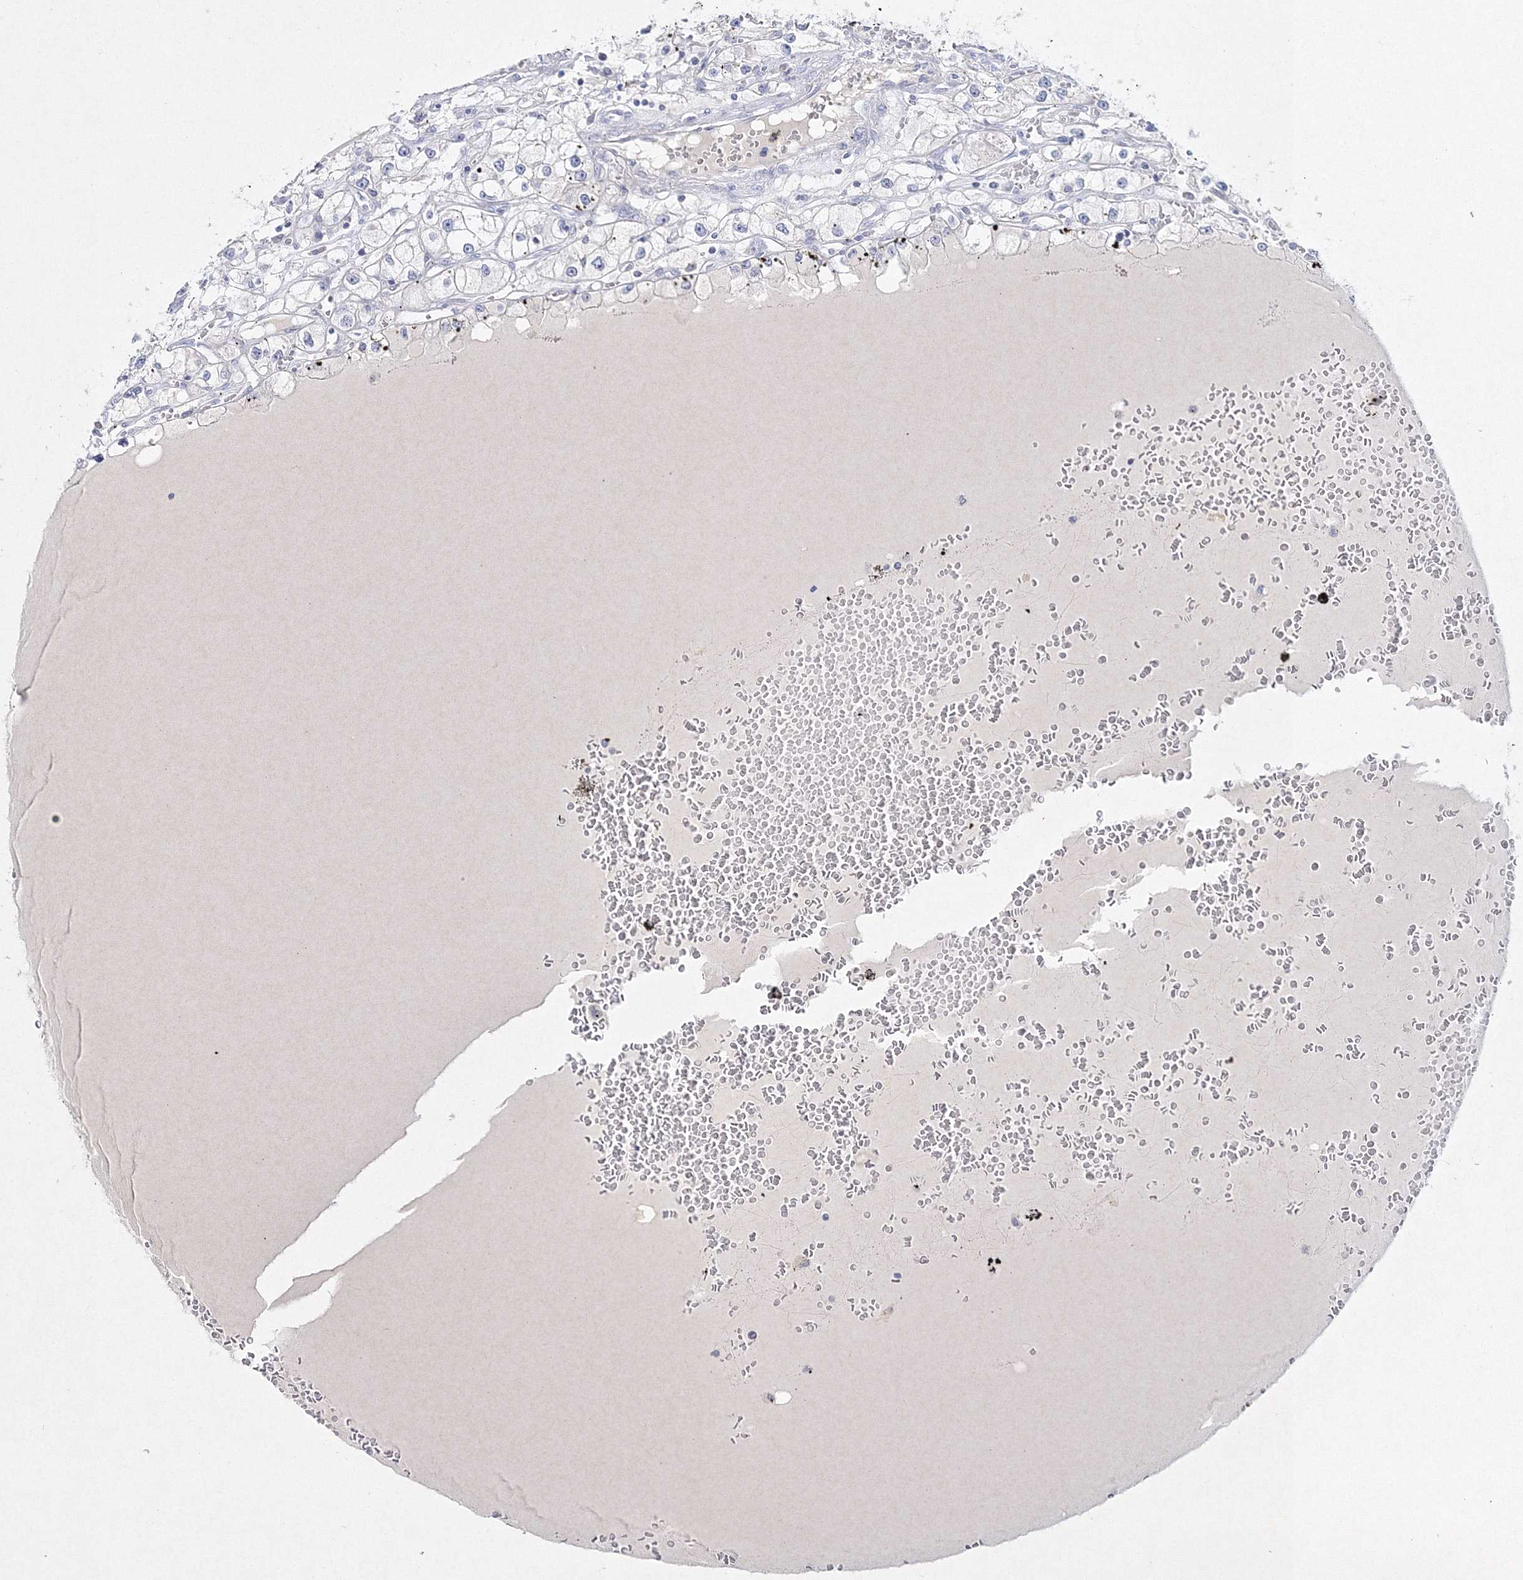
{"staining": {"intensity": "negative", "quantity": "none", "location": "none"}, "tissue": "renal cancer", "cell_type": "Tumor cells", "image_type": "cancer", "snomed": [{"axis": "morphology", "description": "Adenocarcinoma, NOS"}, {"axis": "topography", "description": "Kidney"}], "caption": "The immunohistochemistry (IHC) image has no significant staining in tumor cells of renal adenocarcinoma tissue.", "gene": "NEU4", "patient": {"sex": "male", "age": 56}}